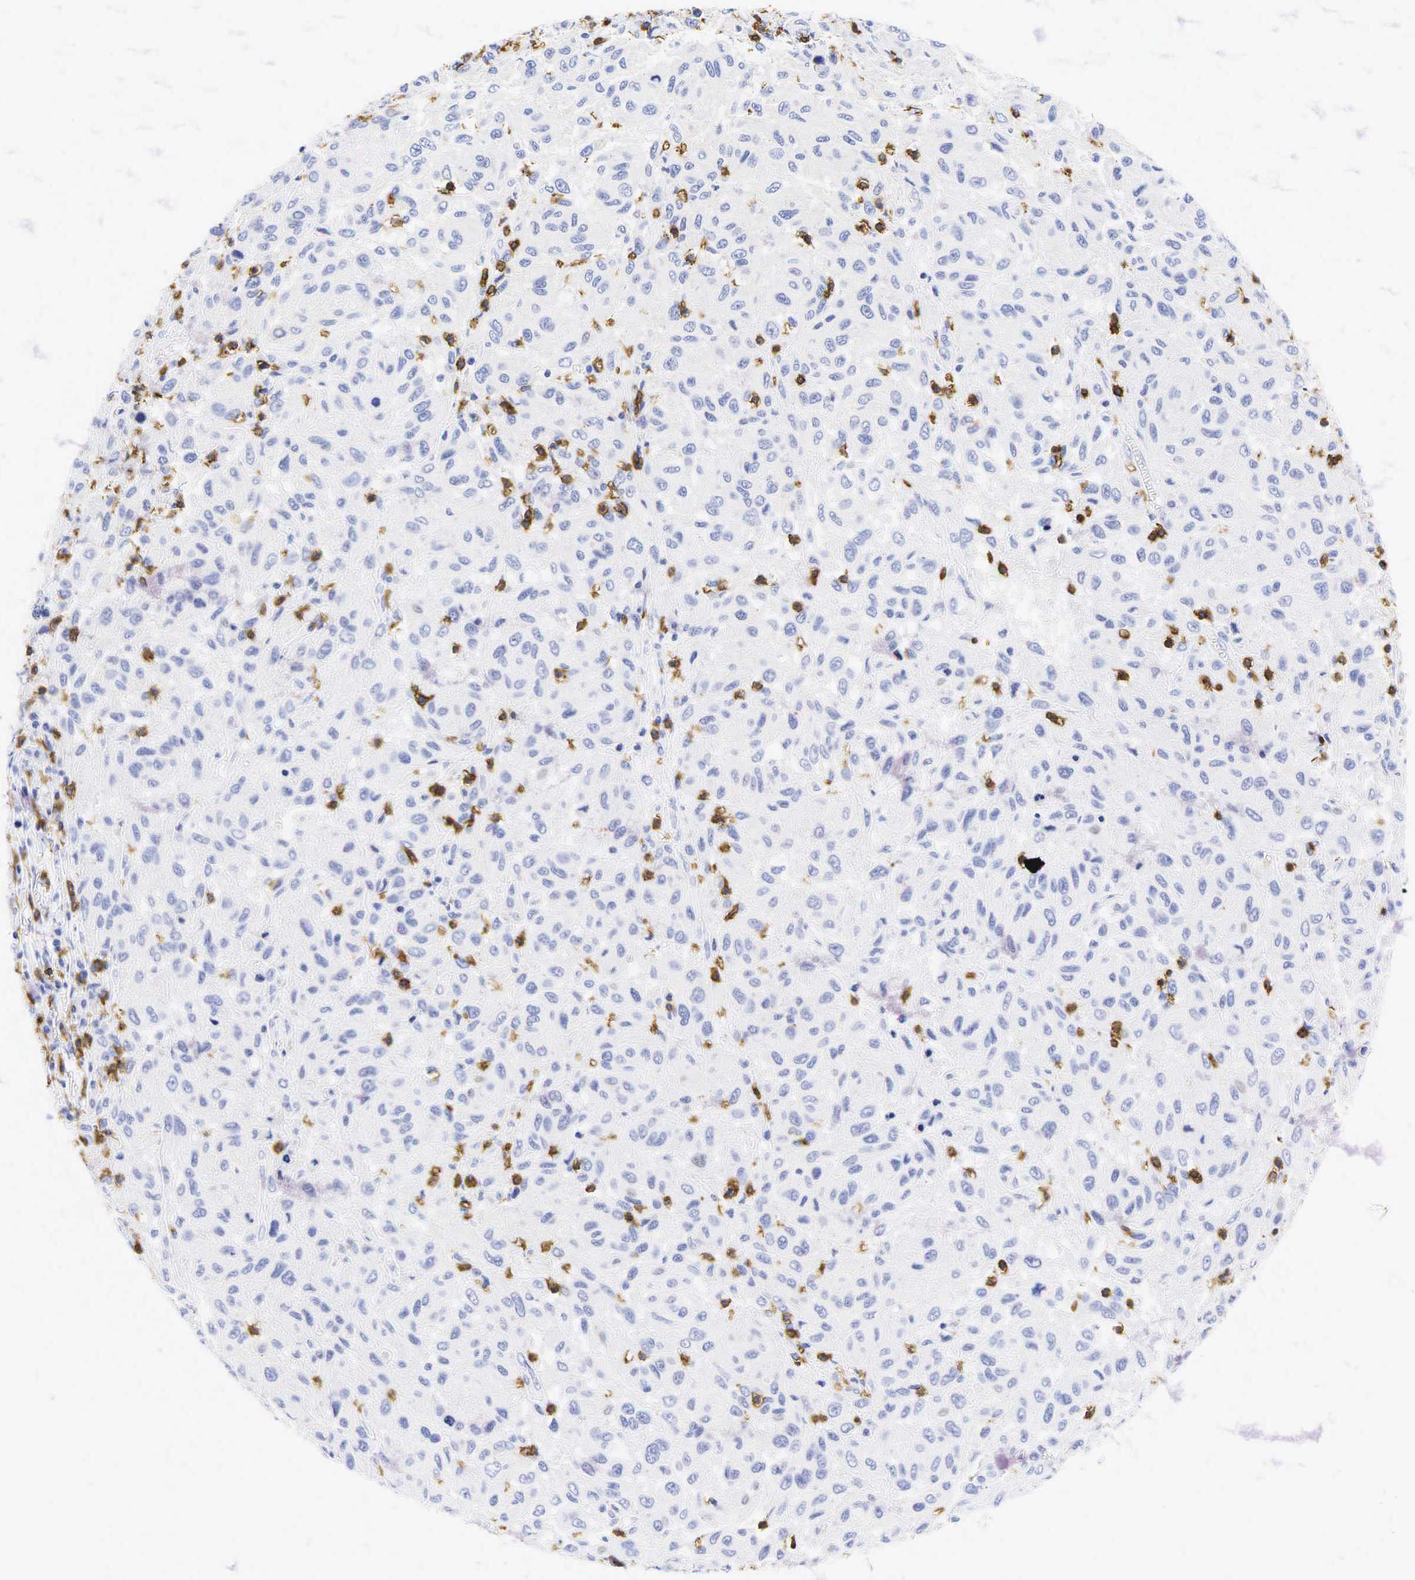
{"staining": {"intensity": "negative", "quantity": "none", "location": "none"}, "tissue": "melanoma", "cell_type": "Tumor cells", "image_type": "cancer", "snomed": [{"axis": "morphology", "description": "Malignant melanoma, NOS"}, {"axis": "topography", "description": "Skin"}], "caption": "DAB (3,3'-diaminobenzidine) immunohistochemical staining of human melanoma reveals no significant expression in tumor cells.", "gene": "CD8A", "patient": {"sex": "female", "age": 77}}